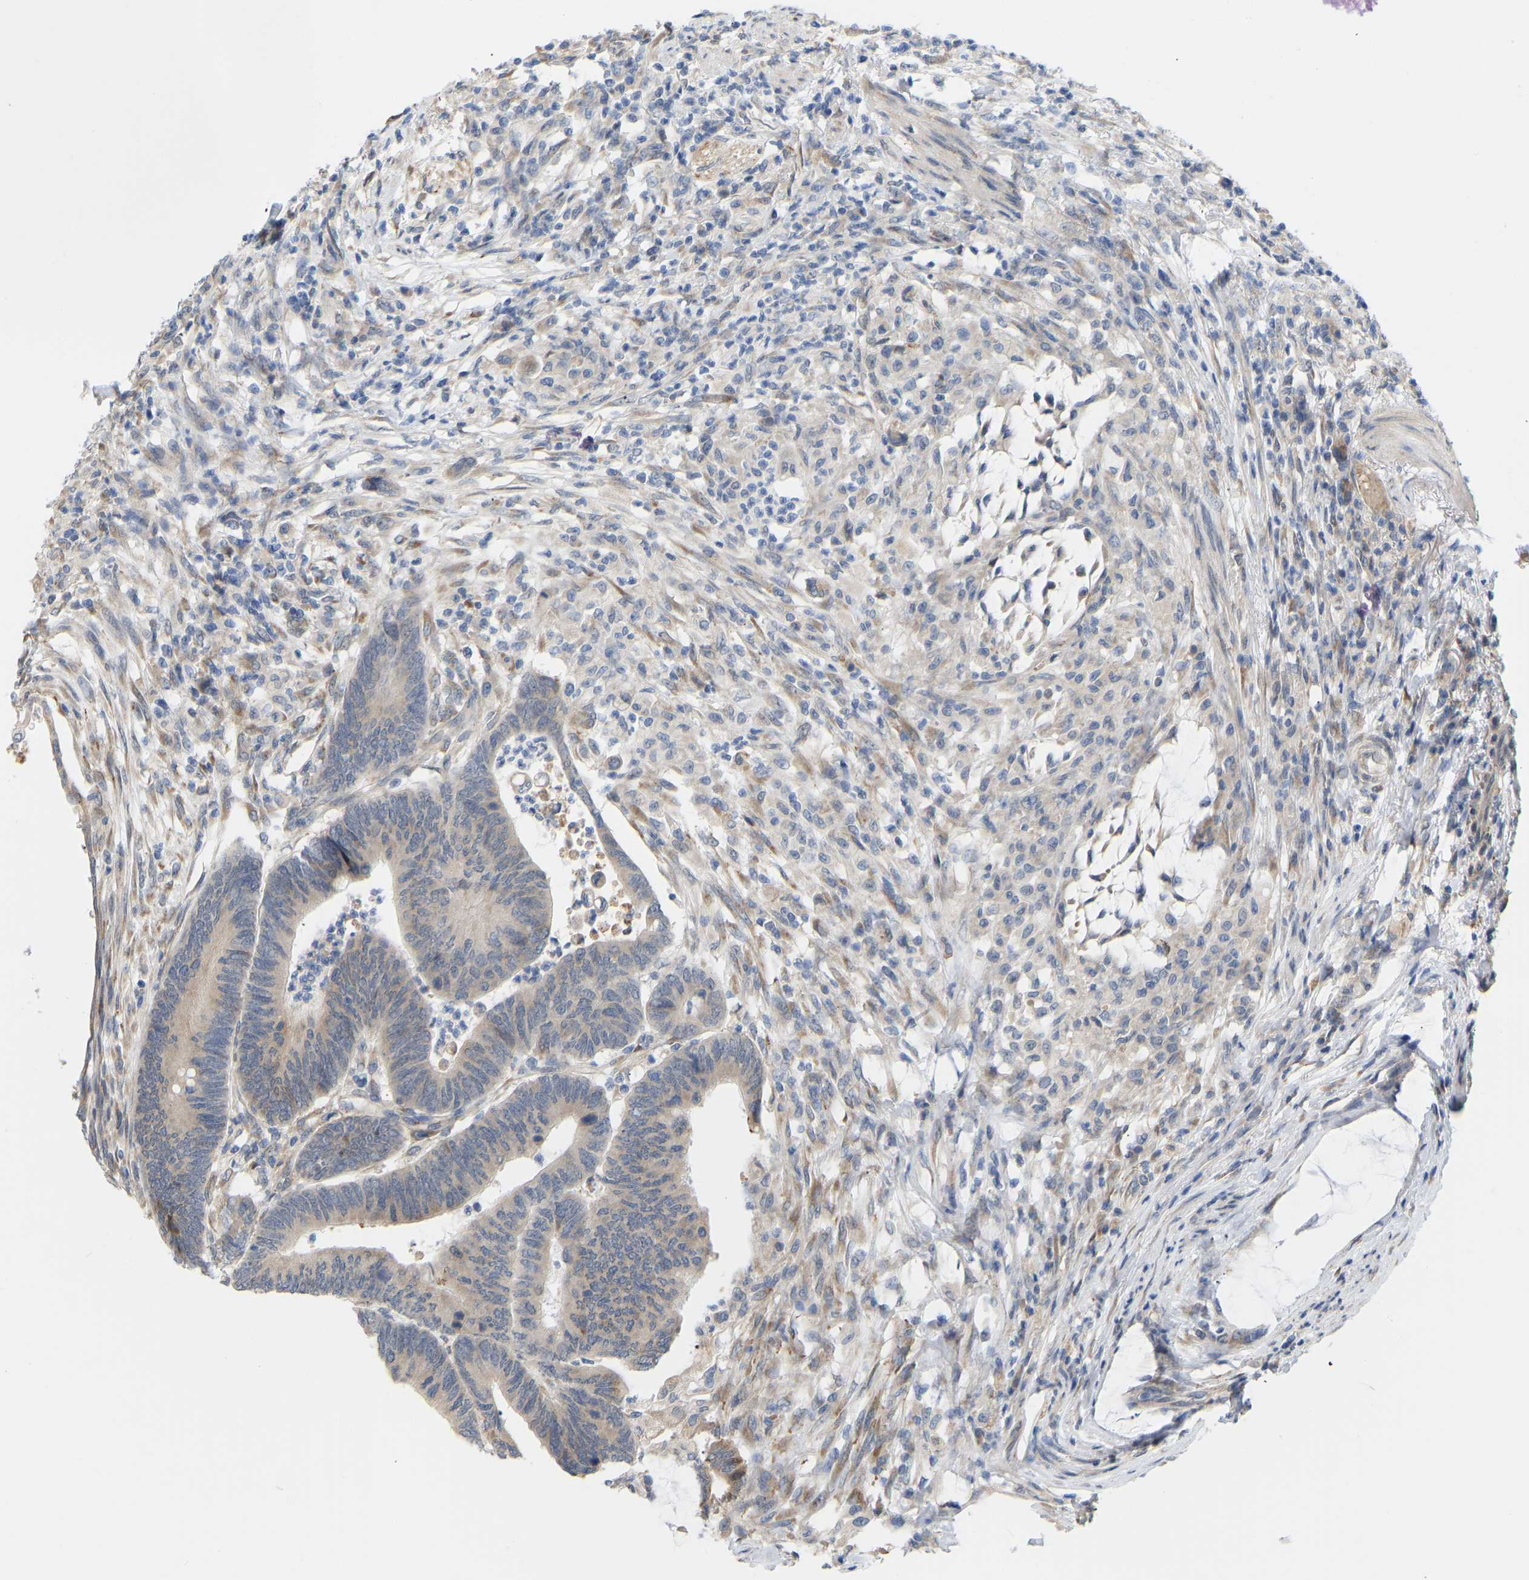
{"staining": {"intensity": "weak", "quantity": ">75%", "location": "cytoplasmic/membranous"}, "tissue": "colorectal cancer", "cell_type": "Tumor cells", "image_type": "cancer", "snomed": [{"axis": "morphology", "description": "Normal tissue, NOS"}, {"axis": "morphology", "description": "Adenocarcinoma, NOS"}, {"axis": "topography", "description": "Rectum"}, {"axis": "topography", "description": "Peripheral nerve tissue"}], "caption": "Colorectal cancer tissue reveals weak cytoplasmic/membranous staining in approximately >75% of tumor cells, visualized by immunohistochemistry. (IHC, brightfield microscopy, high magnification).", "gene": "BEND3", "patient": {"sex": "male", "age": 92}}